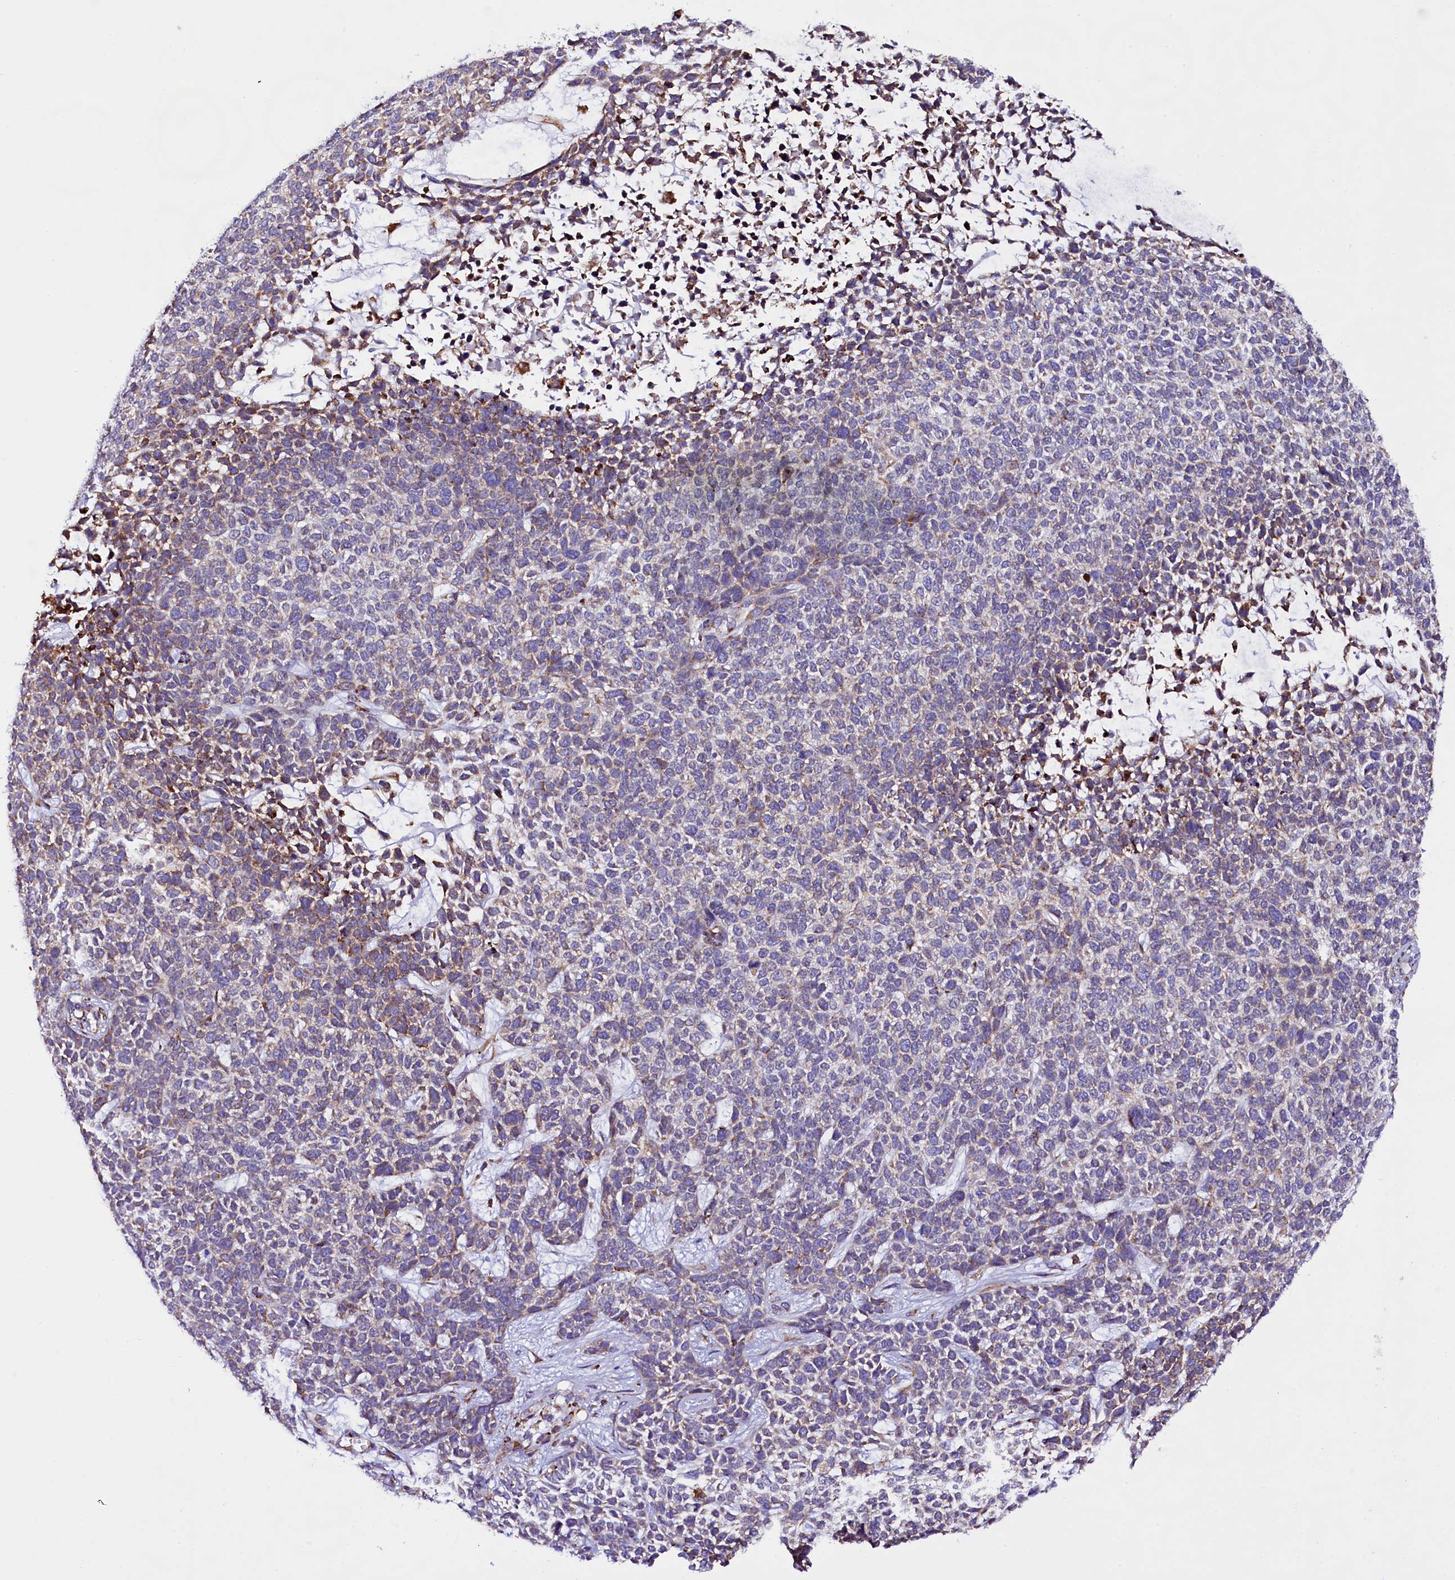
{"staining": {"intensity": "moderate", "quantity": "<25%", "location": "cytoplasmic/membranous"}, "tissue": "skin cancer", "cell_type": "Tumor cells", "image_type": "cancer", "snomed": [{"axis": "morphology", "description": "Basal cell carcinoma"}, {"axis": "topography", "description": "Skin"}], "caption": "The photomicrograph displays immunohistochemical staining of skin cancer. There is moderate cytoplasmic/membranous staining is present in about <25% of tumor cells. (Stains: DAB in brown, nuclei in blue, Microscopy: brightfield microscopy at high magnification).", "gene": "CAPS2", "patient": {"sex": "female", "age": 84}}